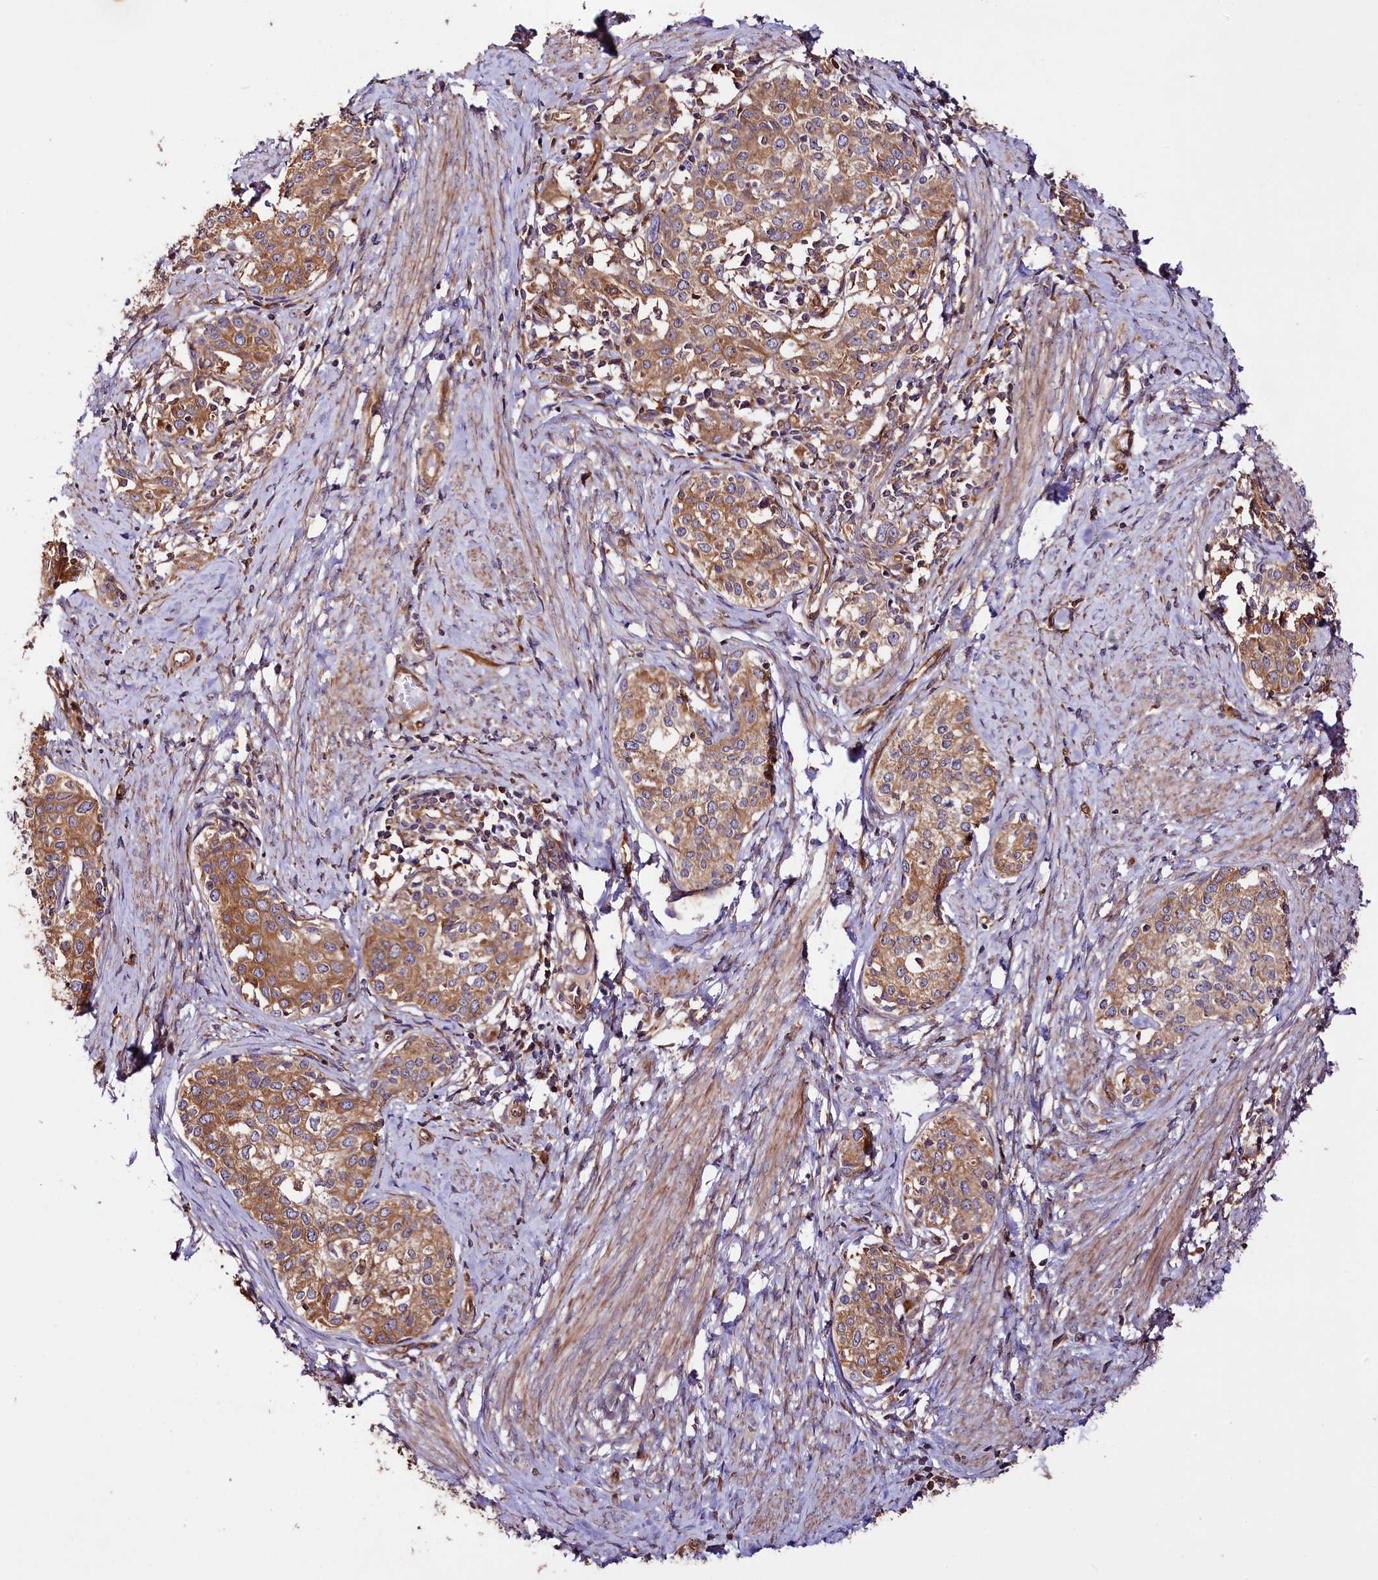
{"staining": {"intensity": "moderate", "quantity": ">75%", "location": "cytoplasmic/membranous"}, "tissue": "cervical cancer", "cell_type": "Tumor cells", "image_type": "cancer", "snomed": [{"axis": "morphology", "description": "Squamous cell carcinoma, NOS"}, {"axis": "morphology", "description": "Adenocarcinoma, NOS"}, {"axis": "topography", "description": "Cervix"}], "caption": "The immunohistochemical stain shows moderate cytoplasmic/membranous staining in tumor cells of cervical cancer (adenocarcinoma) tissue.", "gene": "CEP295", "patient": {"sex": "female", "age": 52}}